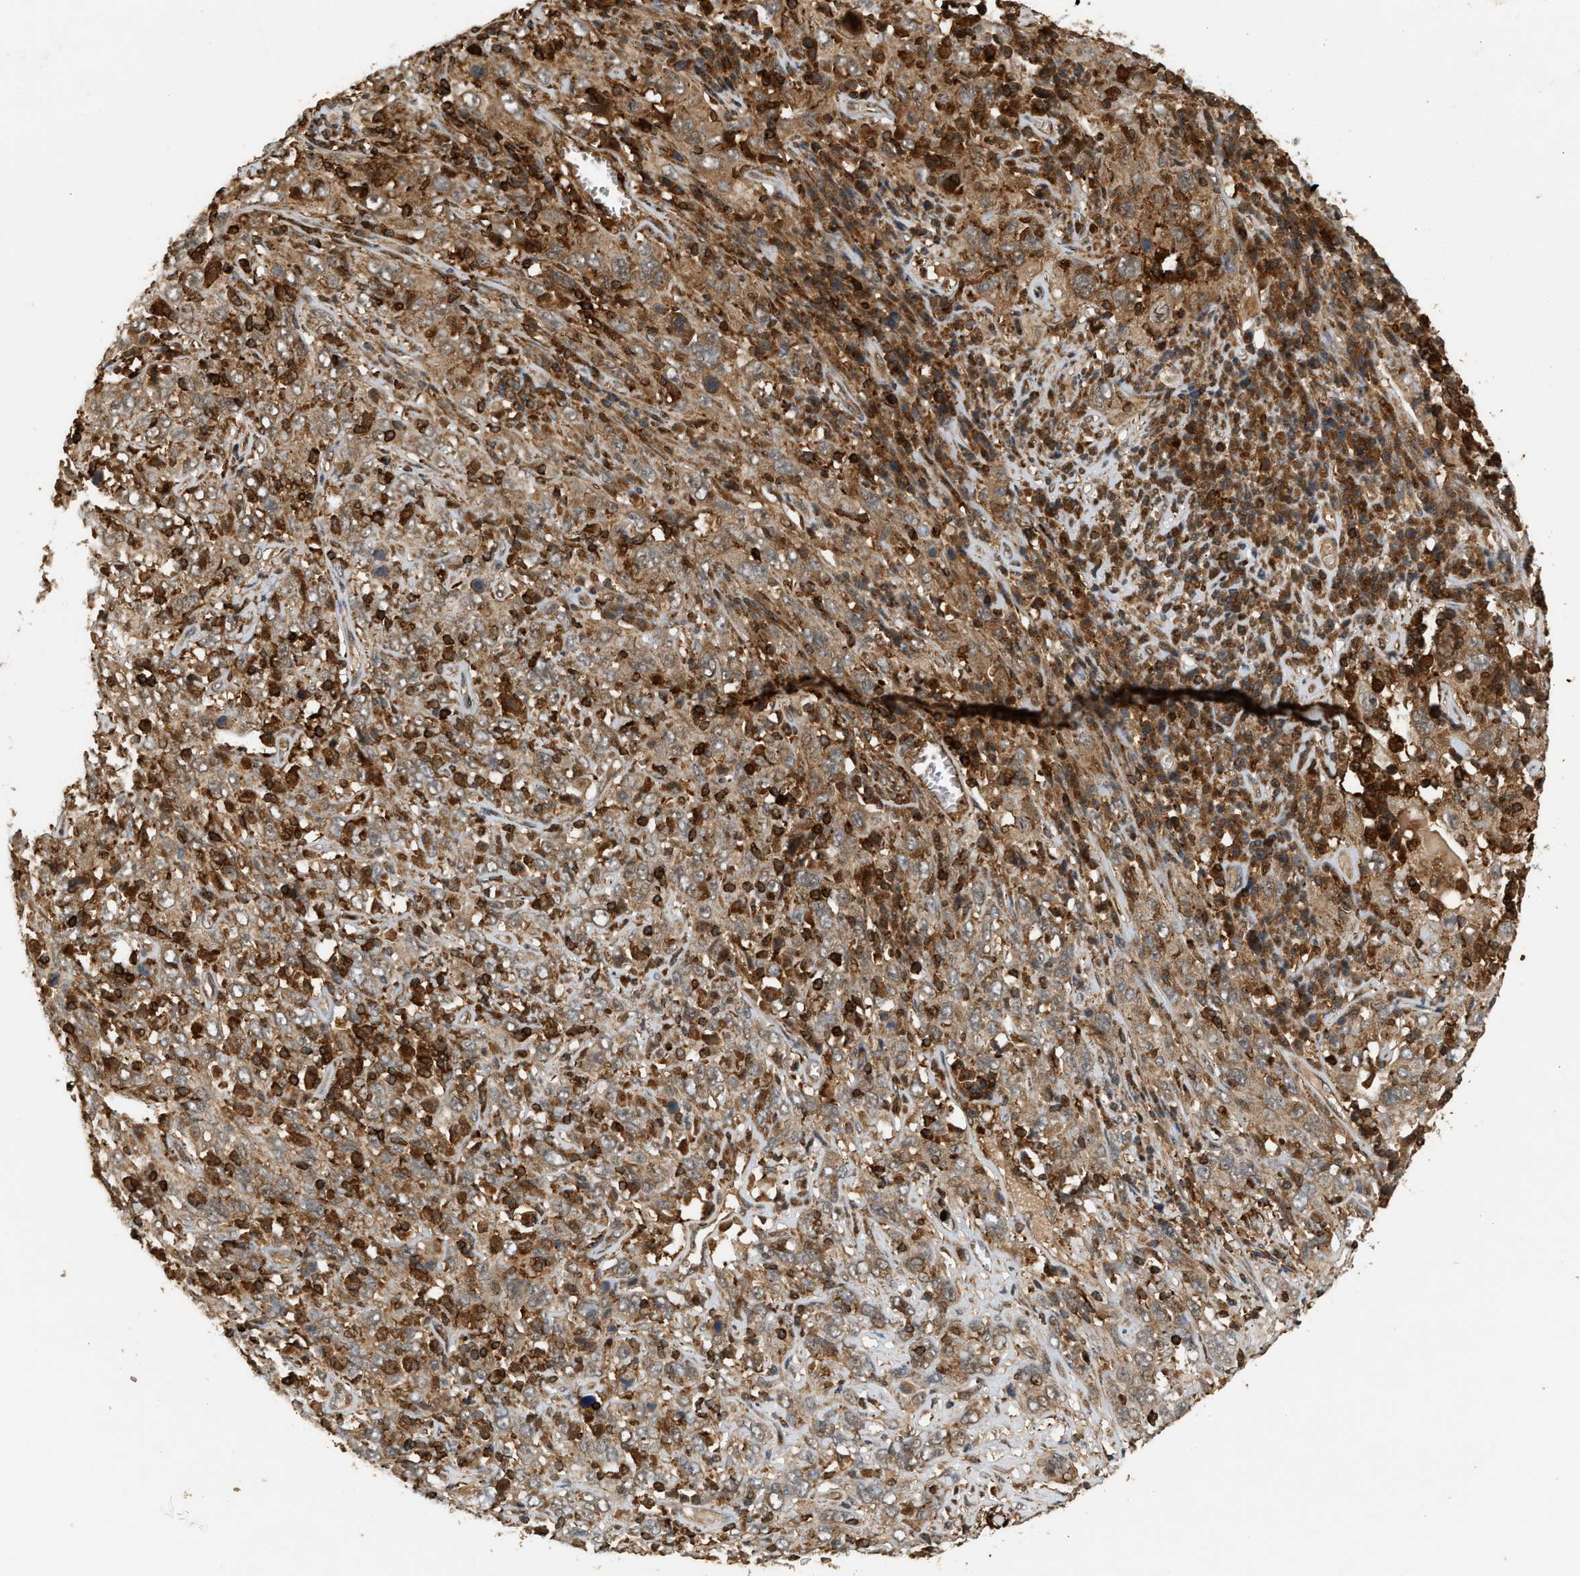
{"staining": {"intensity": "moderate", "quantity": ">75%", "location": "cytoplasmic/membranous"}, "tissue": "cervical cancer", "cell_type": "Tumor cells", "image_type": "cancer", "snomed": [{"axis": "morphology", "description": "Squamous cell carcinoma, NOS"}, {"axis": "topography", "description": "Cervix"}], "caption": "A high-resolution histopathology image shows immunohistochemistry staining of squamous cell carcinoma (cervical), which shows moderate cytoplasmic/membranous expression in about >75% of tumor cells.", "gene": "GOPC", "patient": {"sex": "female", "age": 46}}